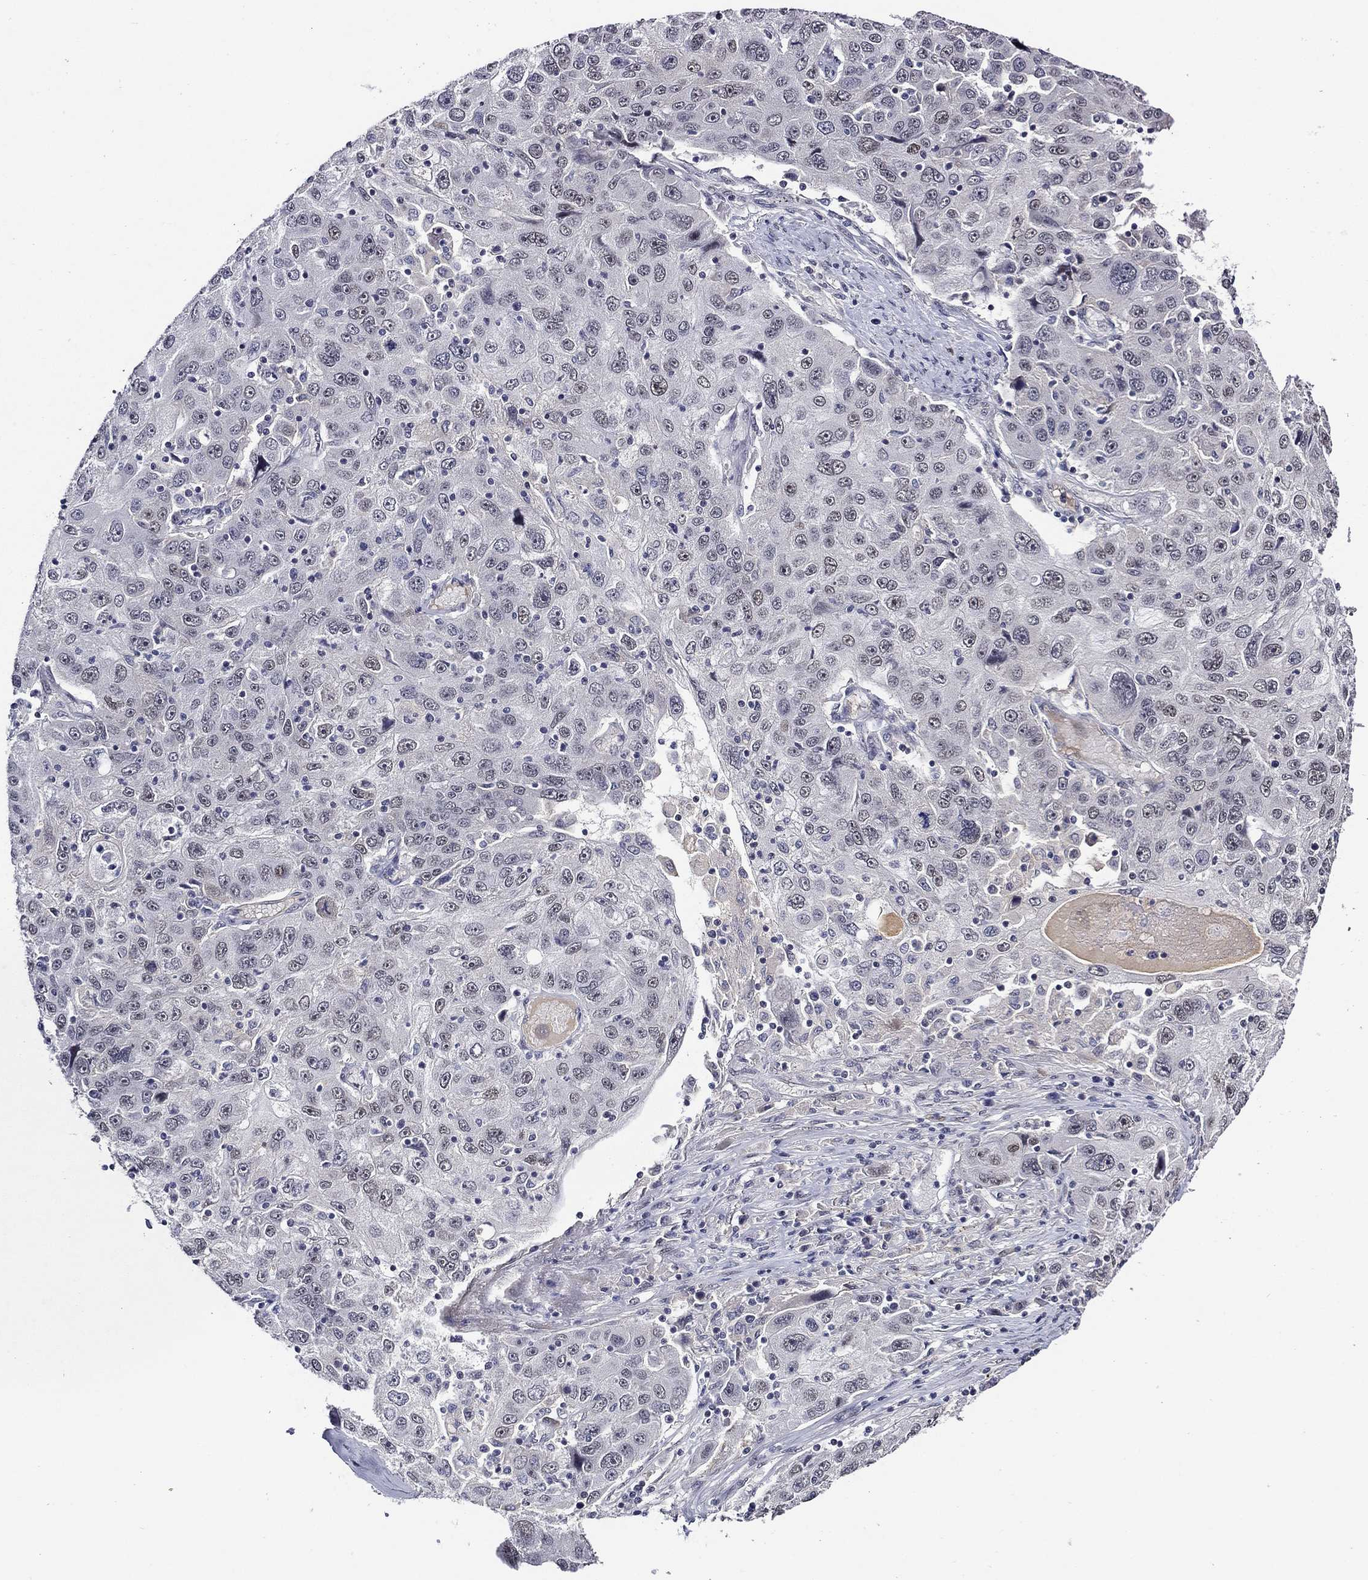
{"staining": {"intensity": "negative", "quantity": "none", "location": "none"}, "tissue": "stomach cancer", "cell_type": "Tumor cells", "image_type": "cancer", "snomed": [{"axis": "morphology", "description": "Adenocarcinoma, NOS"}, {"axis": "topography", "description": "Stomach"}], "caption": "Human stomach adenocarcinoma stained for a protein using immunohistochemistry demonstrates no positivity in tumor cells.", "gene": "GATA2", "patient": {"sex": "male", "age": 56}}